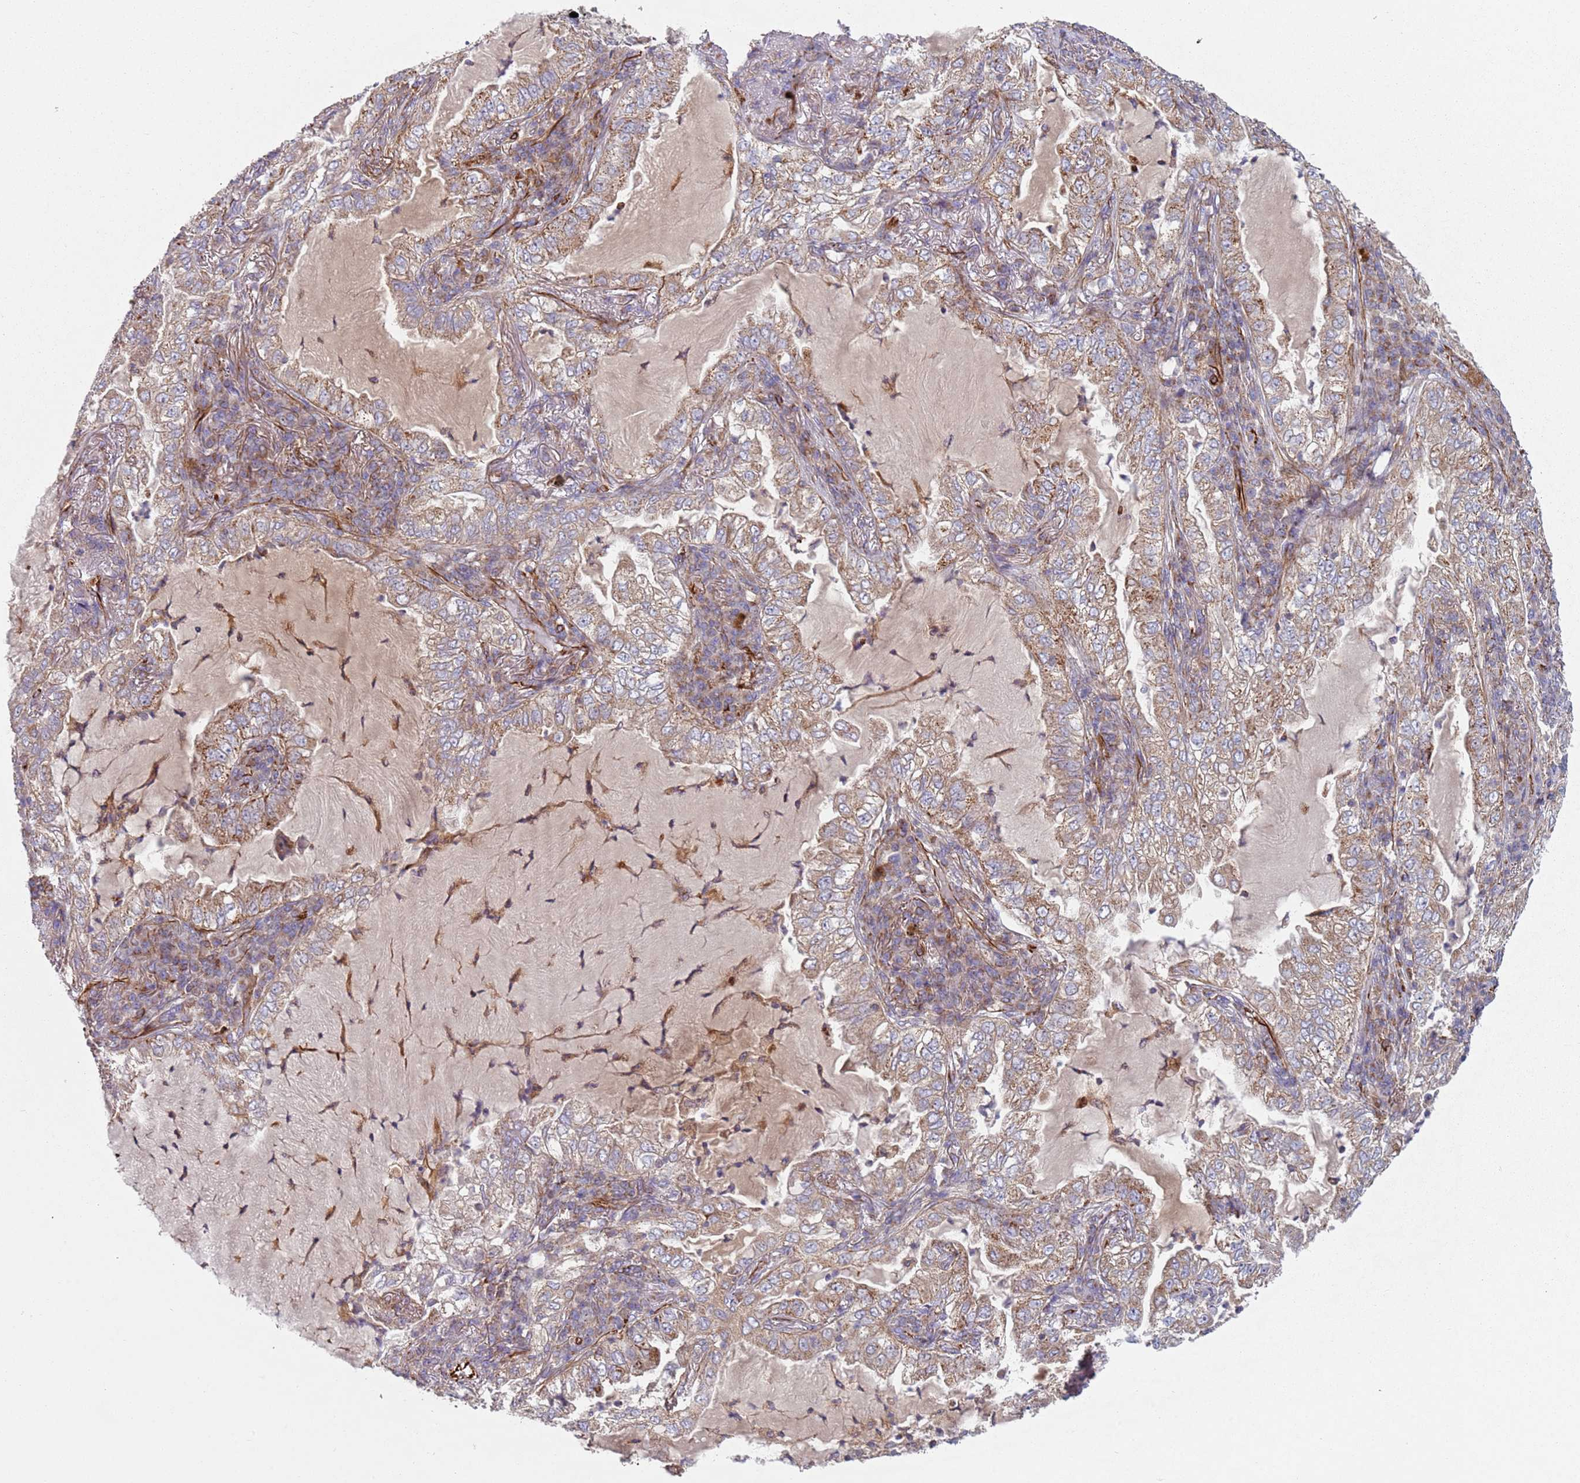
{"staining": {"intensity": "weak", "quantity": ">75%", "location": "cytoplasmic/membranous"}, "tissue": "lung cancer", "cell_type": "Tumor cells", "image_type": "cancer", "snomed": [{"axis": "morphology", "description": "Adenocarcinoma, NOS"}, {"axis": "topography", "description": "Lung"}], "caption": "Tumor cells display low levels of weak cytoplasmic/membranous positivity in approximately >75% of cells in lung cancer. (DAB (3,3'-diaminobenzidine) = brown stain, brightfield microscopy at high magnification).", "gene": "SNAPIN", "patient": {"sex": "female", "age": 73}}